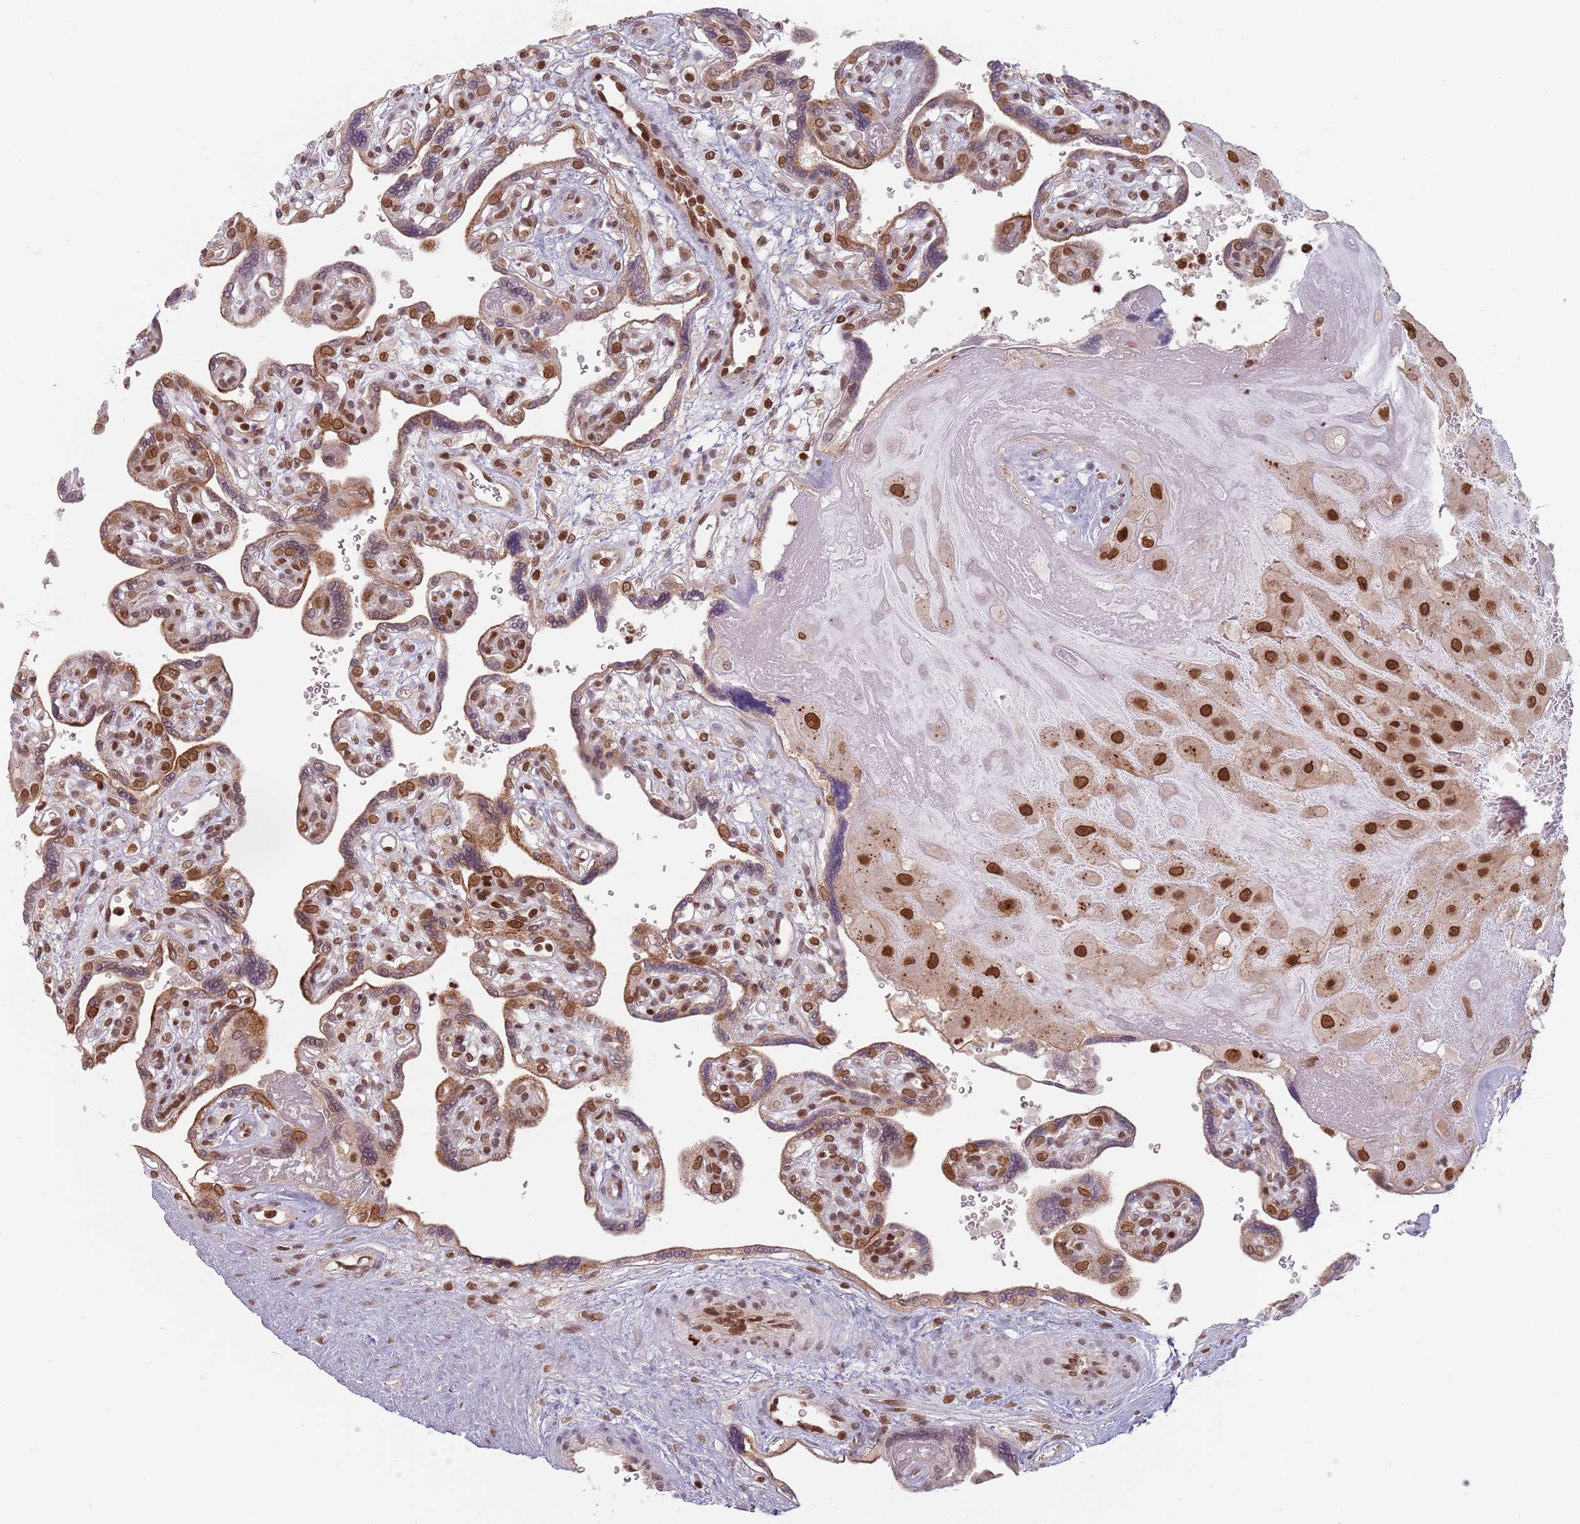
{"staining": {"intensity": "strong", "quantity": ">75%", "location": "nuclear"}, "tissue": "placenta", "cell_type": "Decidual cells", "image_type": "normal", "snomed": [{"axis": "morphology", "description": "Normal tissue, NOS"}, {"axis": "topography", "description": "Placenta"}], "caption": "The immunohistochemical stain highlights strong nuclear expression in decidual cells of normal placenta. The protein of interest is stained brown, and the nuclei are stained in blue (DAB (3,3'-diaminobenzidine) IHC with brightfield microscopy, high magnification).", "gene": "NUP50", "patient": {"sex": "female", "age": 39}}